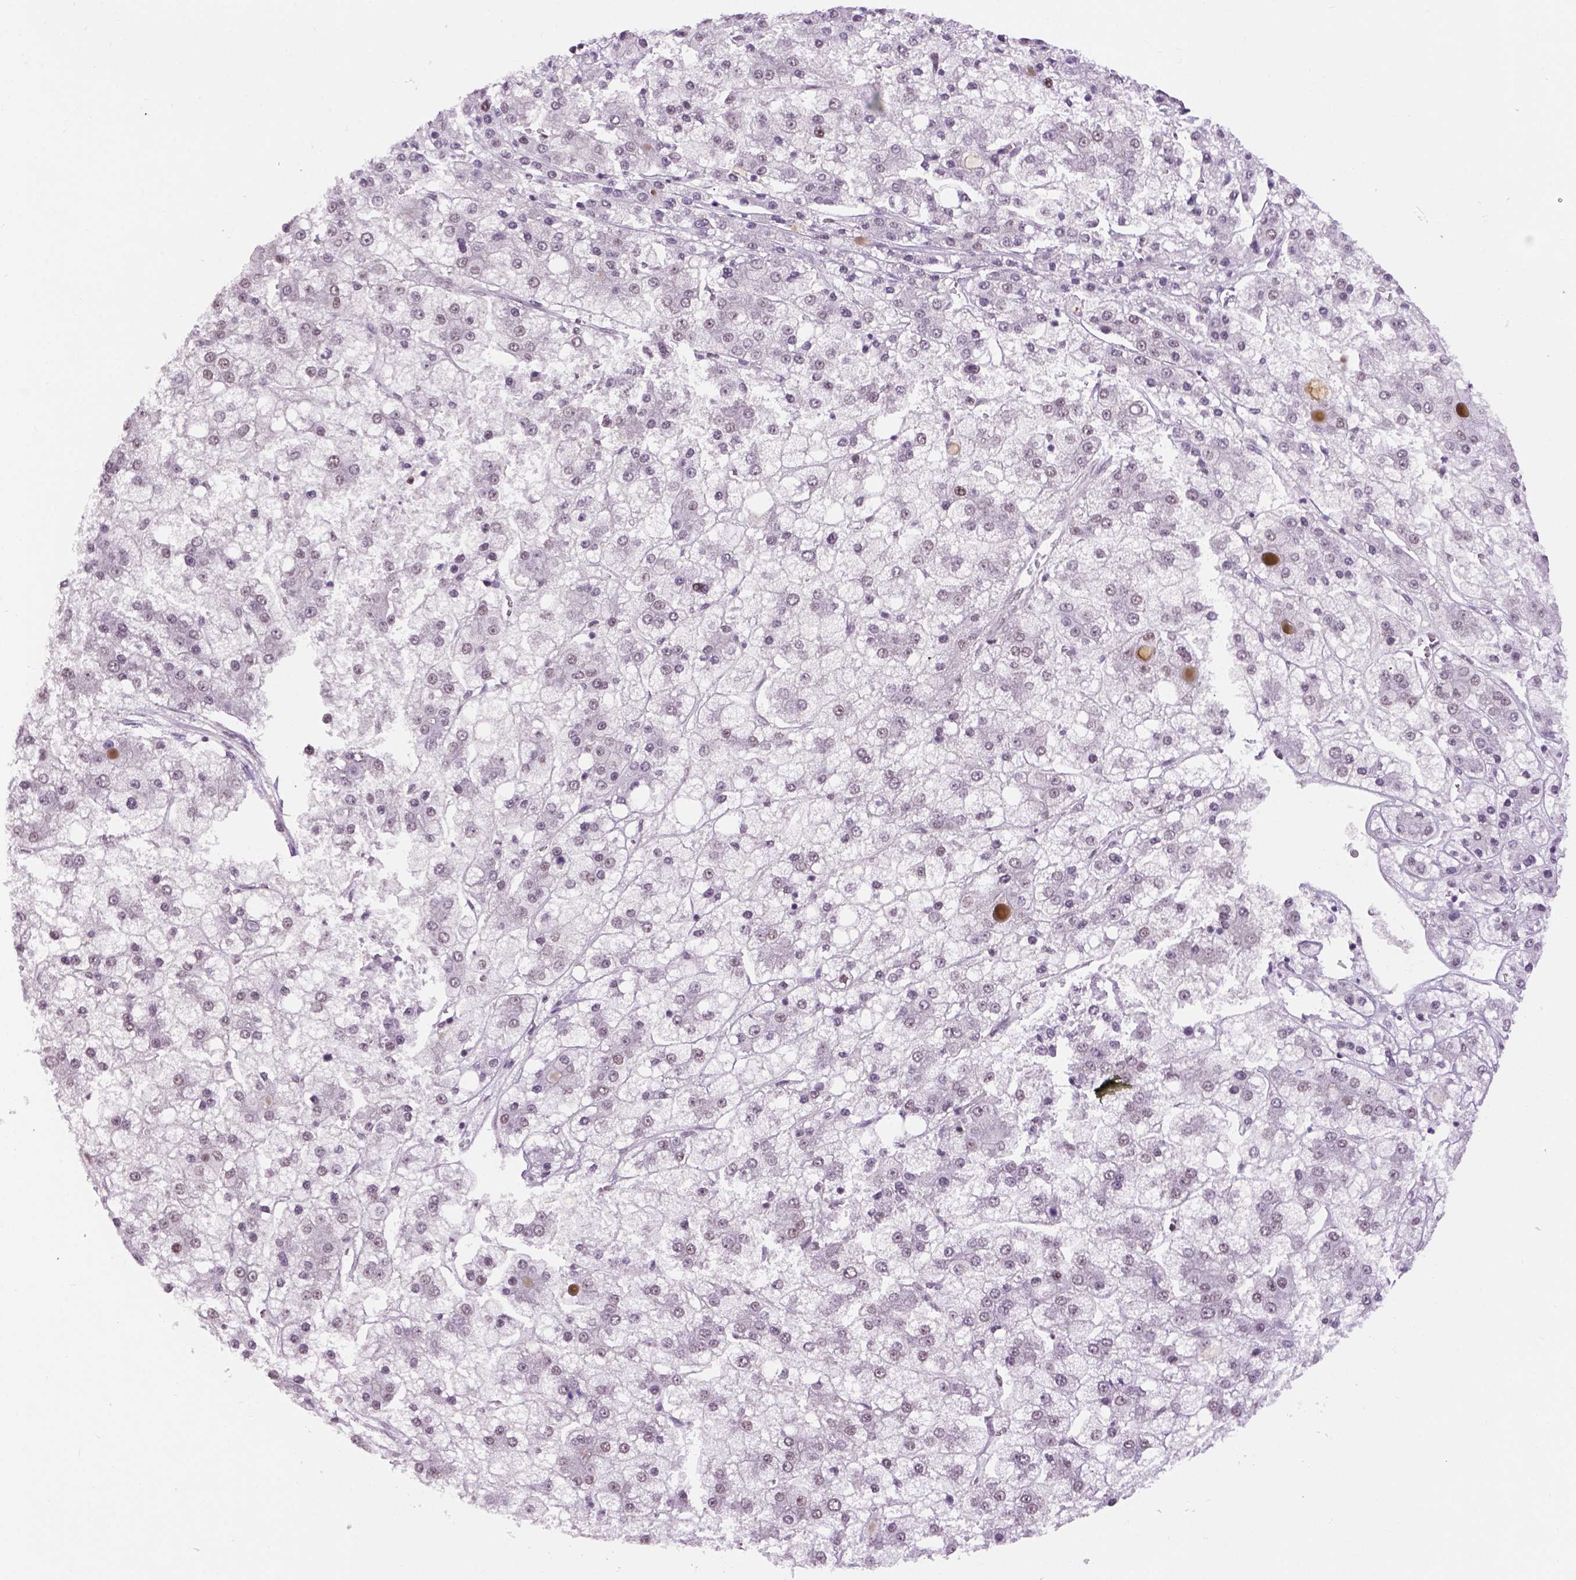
{"staining": {"intensity": "moderate", "quantity": "<25%", "location": "nuclear"}, "tissue": "liver cancer", "cell_type": "Tumor cells", "image_type": "cancer", "snomed": [{"axis": "morphology", "description": "Carcinoma, Hepatocellular, NOS"}, {"axis": "topography", "description": "Liver"}], "caption": "The micrograph exhibits immunohistochemical staining of liver cancer (hepatocellular carcinoma). There is moderate nuclear positivity is present in approximately <25% of tumor cells.", "gene": "TBPL1", "patient": {"sex": "male", "age": 73}}